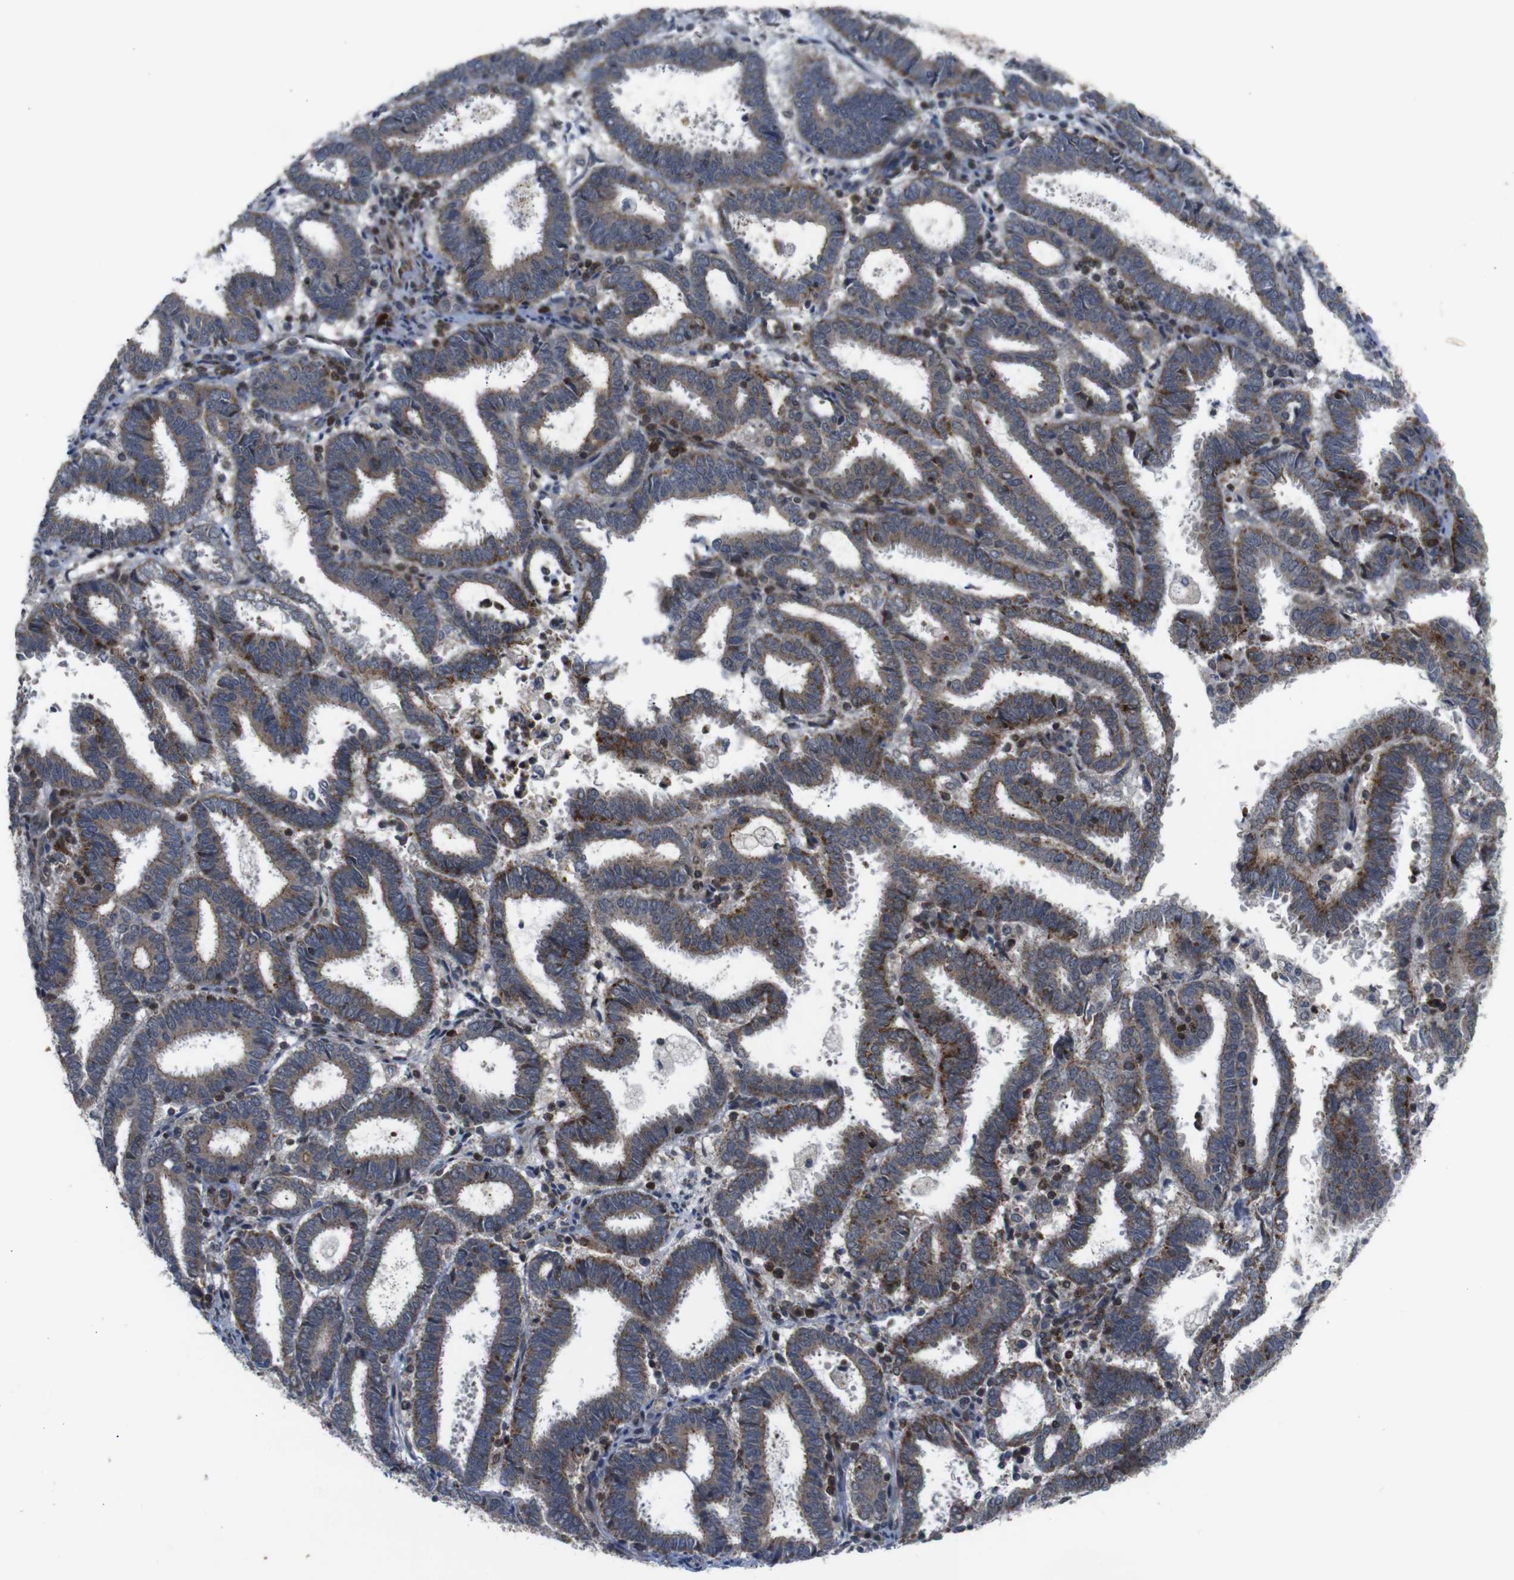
{"staining": {"intensity": "moderate", "quantity": ">75%", "location": "cytoplasmic/membranous"}, "tissue": "endometrial cancer", "cell_type": "Tumor cells", "image_type": "cancer", "snomed": [{"axis": "morphology", "description": "Adenocarcinoma, NOS"}, {"axis": "topography", "description": "Uterus"}], "caption": "Endometrial cancer was stained to show a protein in brown. There is medium levels of moderate cytoplasmic/membranous staining in approximately >75% of tumor cells.", "gene": "ATP7B", "patient": {"sex": "female", "age": 83}}